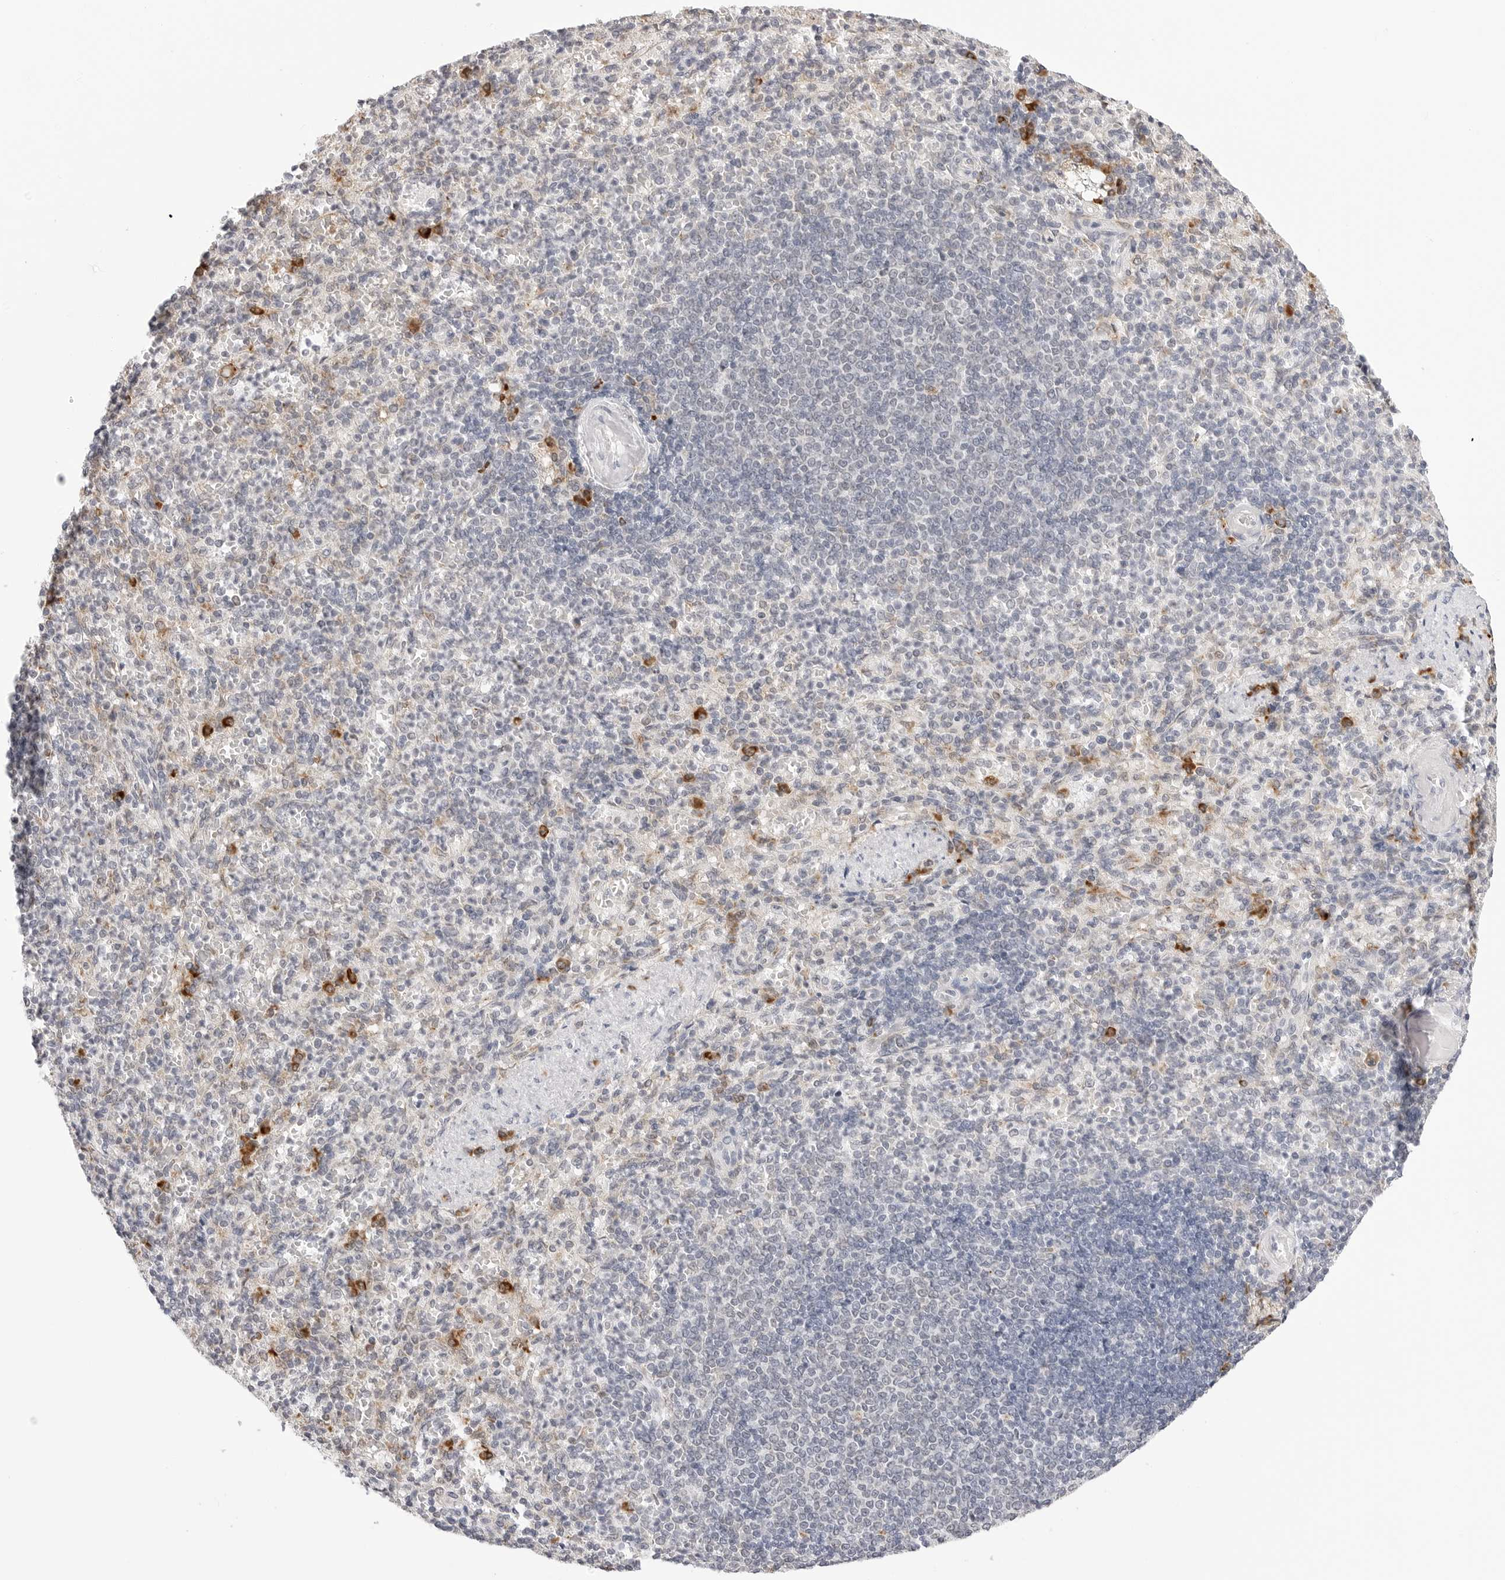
{"staining": {"intensity": "moderate", "quantity": "<25%", "location": "cytoplasmic/membranous"}, "tissue": "spleen", "cell_type": "Cells in red pulp", "image_type": "normal", "snomed": [{"axis": "morphology", "description": "Normal tissue, NOS"}, {"axis": "topography", "description": "Spleen"}], "caption": "Immunohistochemistry (DAB) staining of unremarkable spleen reveals moderate cytoplasmic/membranous protein staining in about <25% of cells in red pulp.", "gene": "RPN1", "patient": {"sex": "female", "age": 74}}